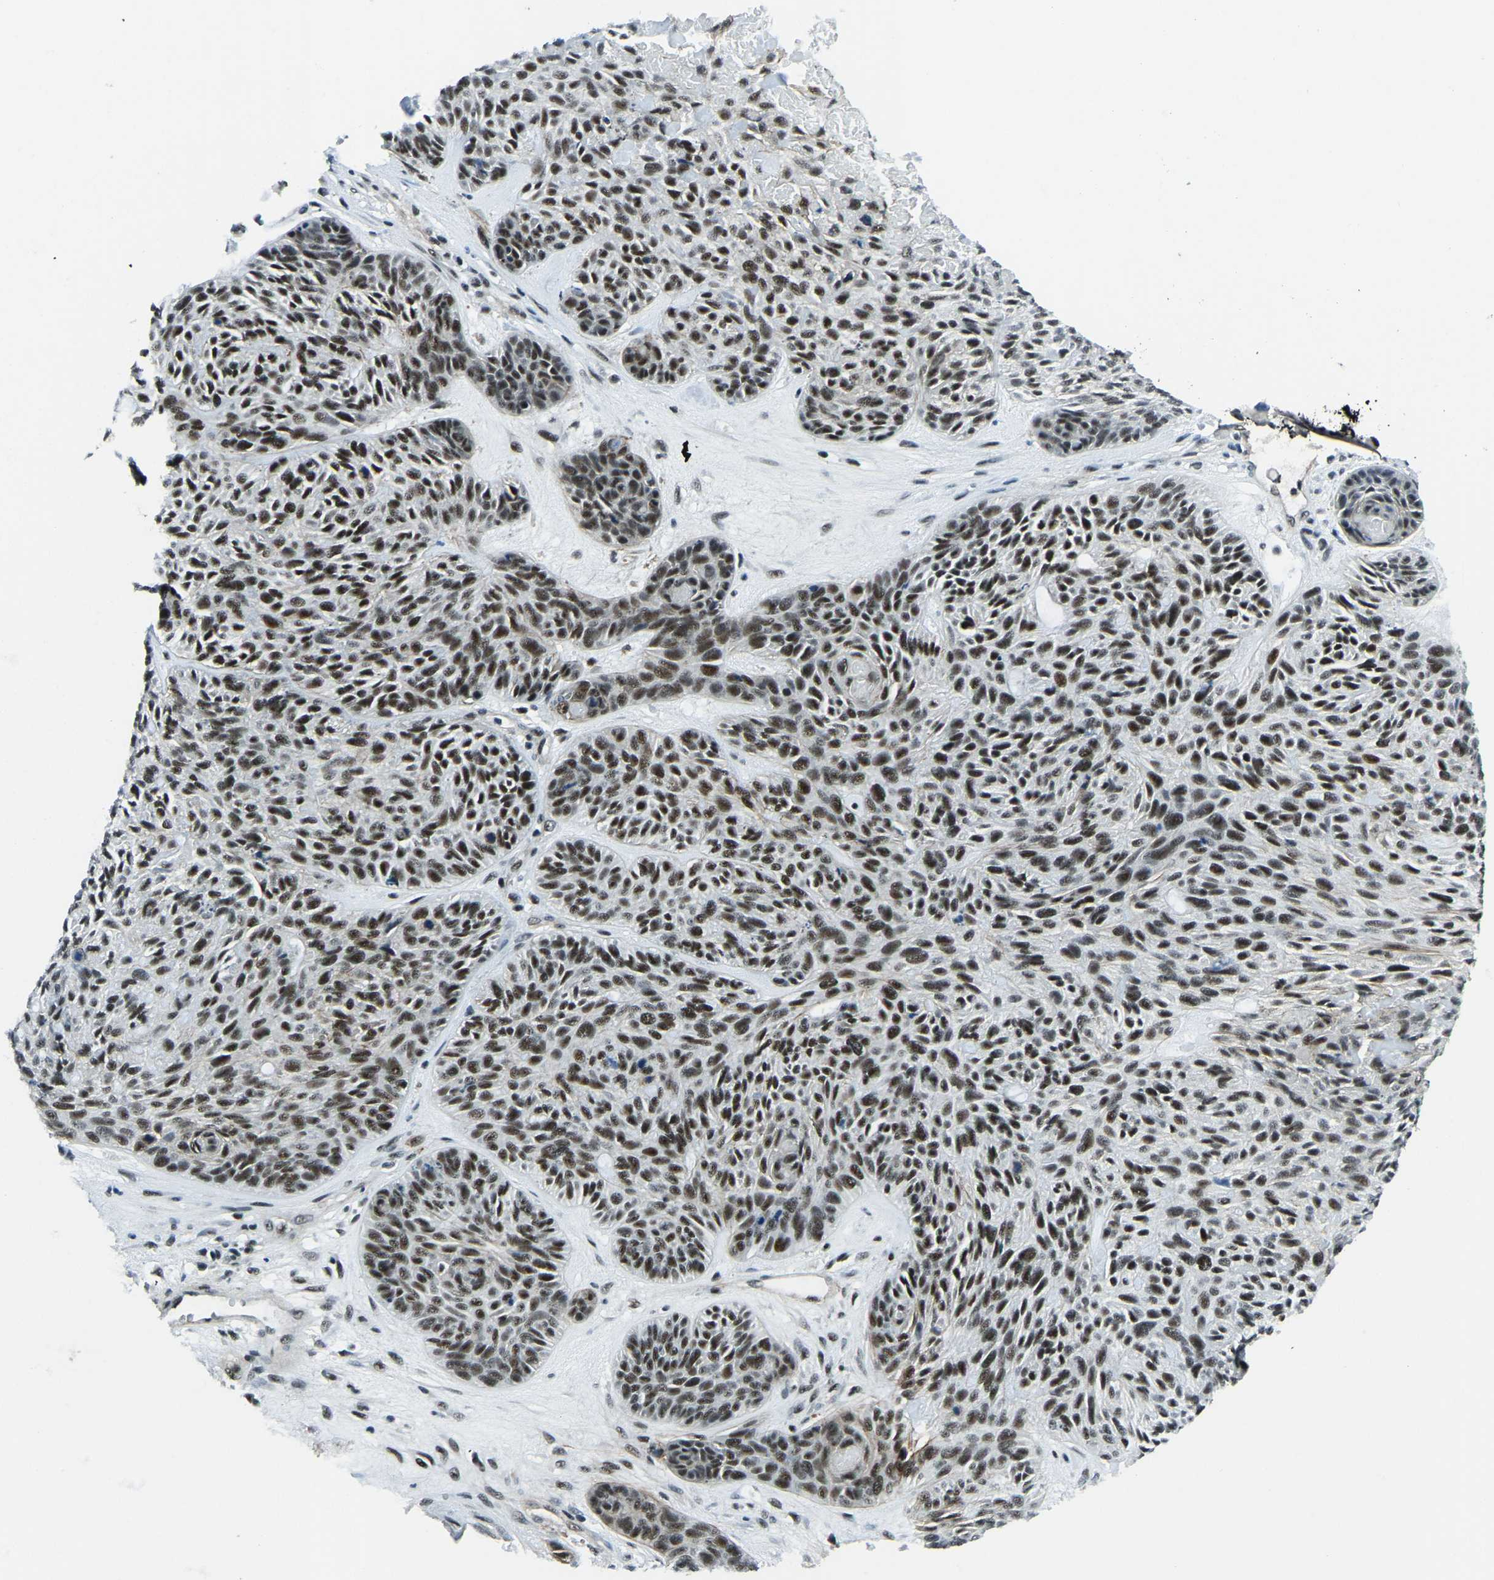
{"staining": {"intensity": "strong", "quantity": ">75%", "location": "cytoplasmic/membranous,nuclear"}, "tissue": "skin cancer", "cell_type": "Tumor cells", "image_type": "cancer", "snomed": [{"axis": "morphology", "description": "Basal cell carcinoma"}, {"axis": "topography", "description": "Skin"}], "caption": "Skin cancer stained with a brown dye displays strong cytoplasmic/membranous and nuclear positive expression in about >75% of tumor cells.", "gene": "PRCC", "patient": {"sex": "male", "age": 55}}